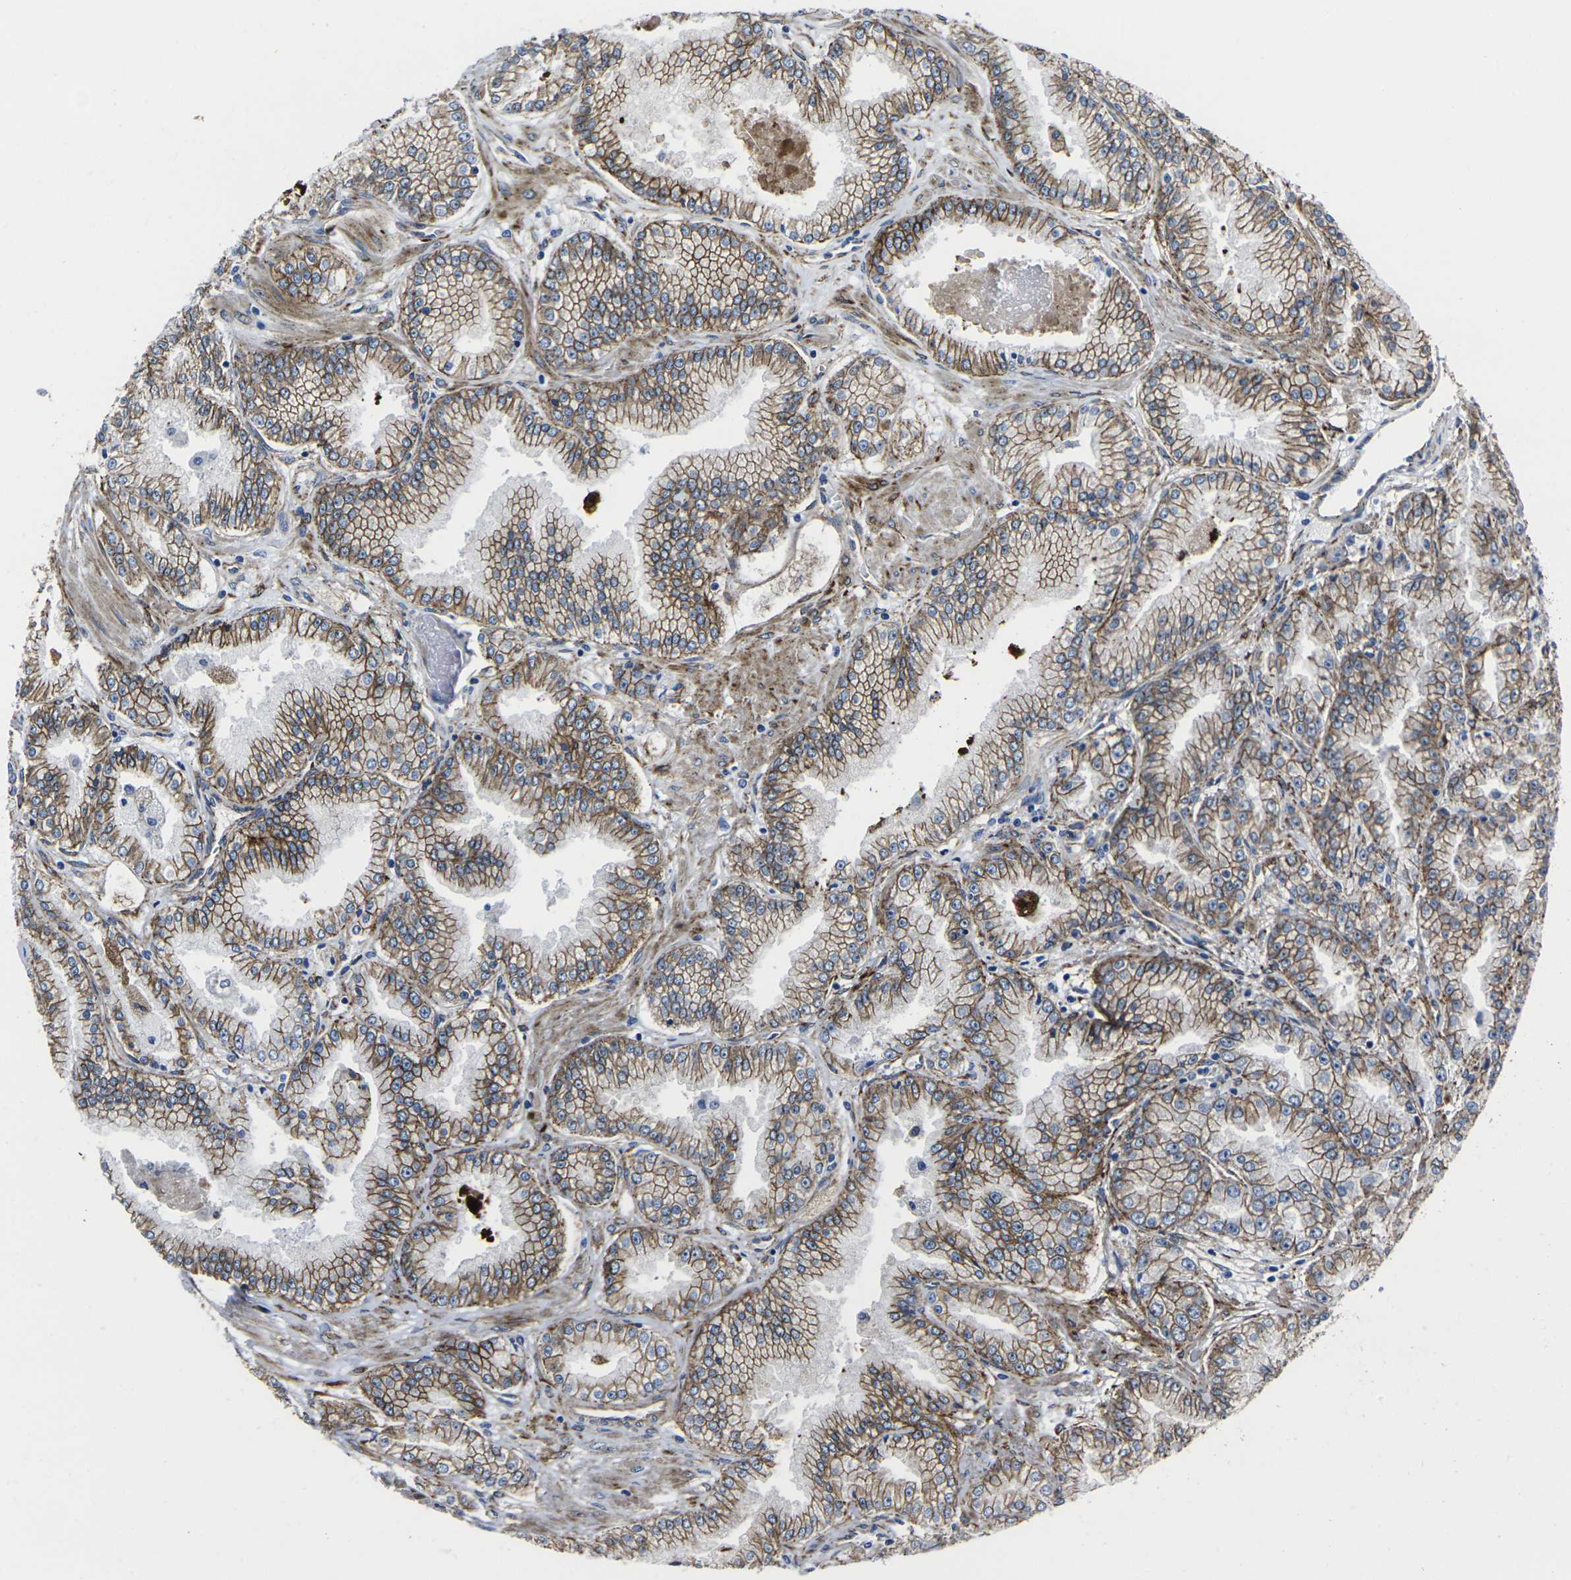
{"staining": {"intensity": "strong", "quantity": ">75%", "location": "cytoplasmic/membranous"}, "tissue": "prostate cancer", "cell_type": "Tumor cells", "image_type": "cancer", "snomed": [{"axis": "morphology", "description": "Adenocarcinoma, Low grade"}, {"axis": "topography", "description": "Prostate"}], "caption": "Immunohistochemistry image of human prostate cancer stained for a protein (brown), which reveals high levels of strong cytoplasmic/membranous staining in approximately >75% of tumor cells.", "gene": "NUMB", "patient": {"sex": "male", "age": 57}}